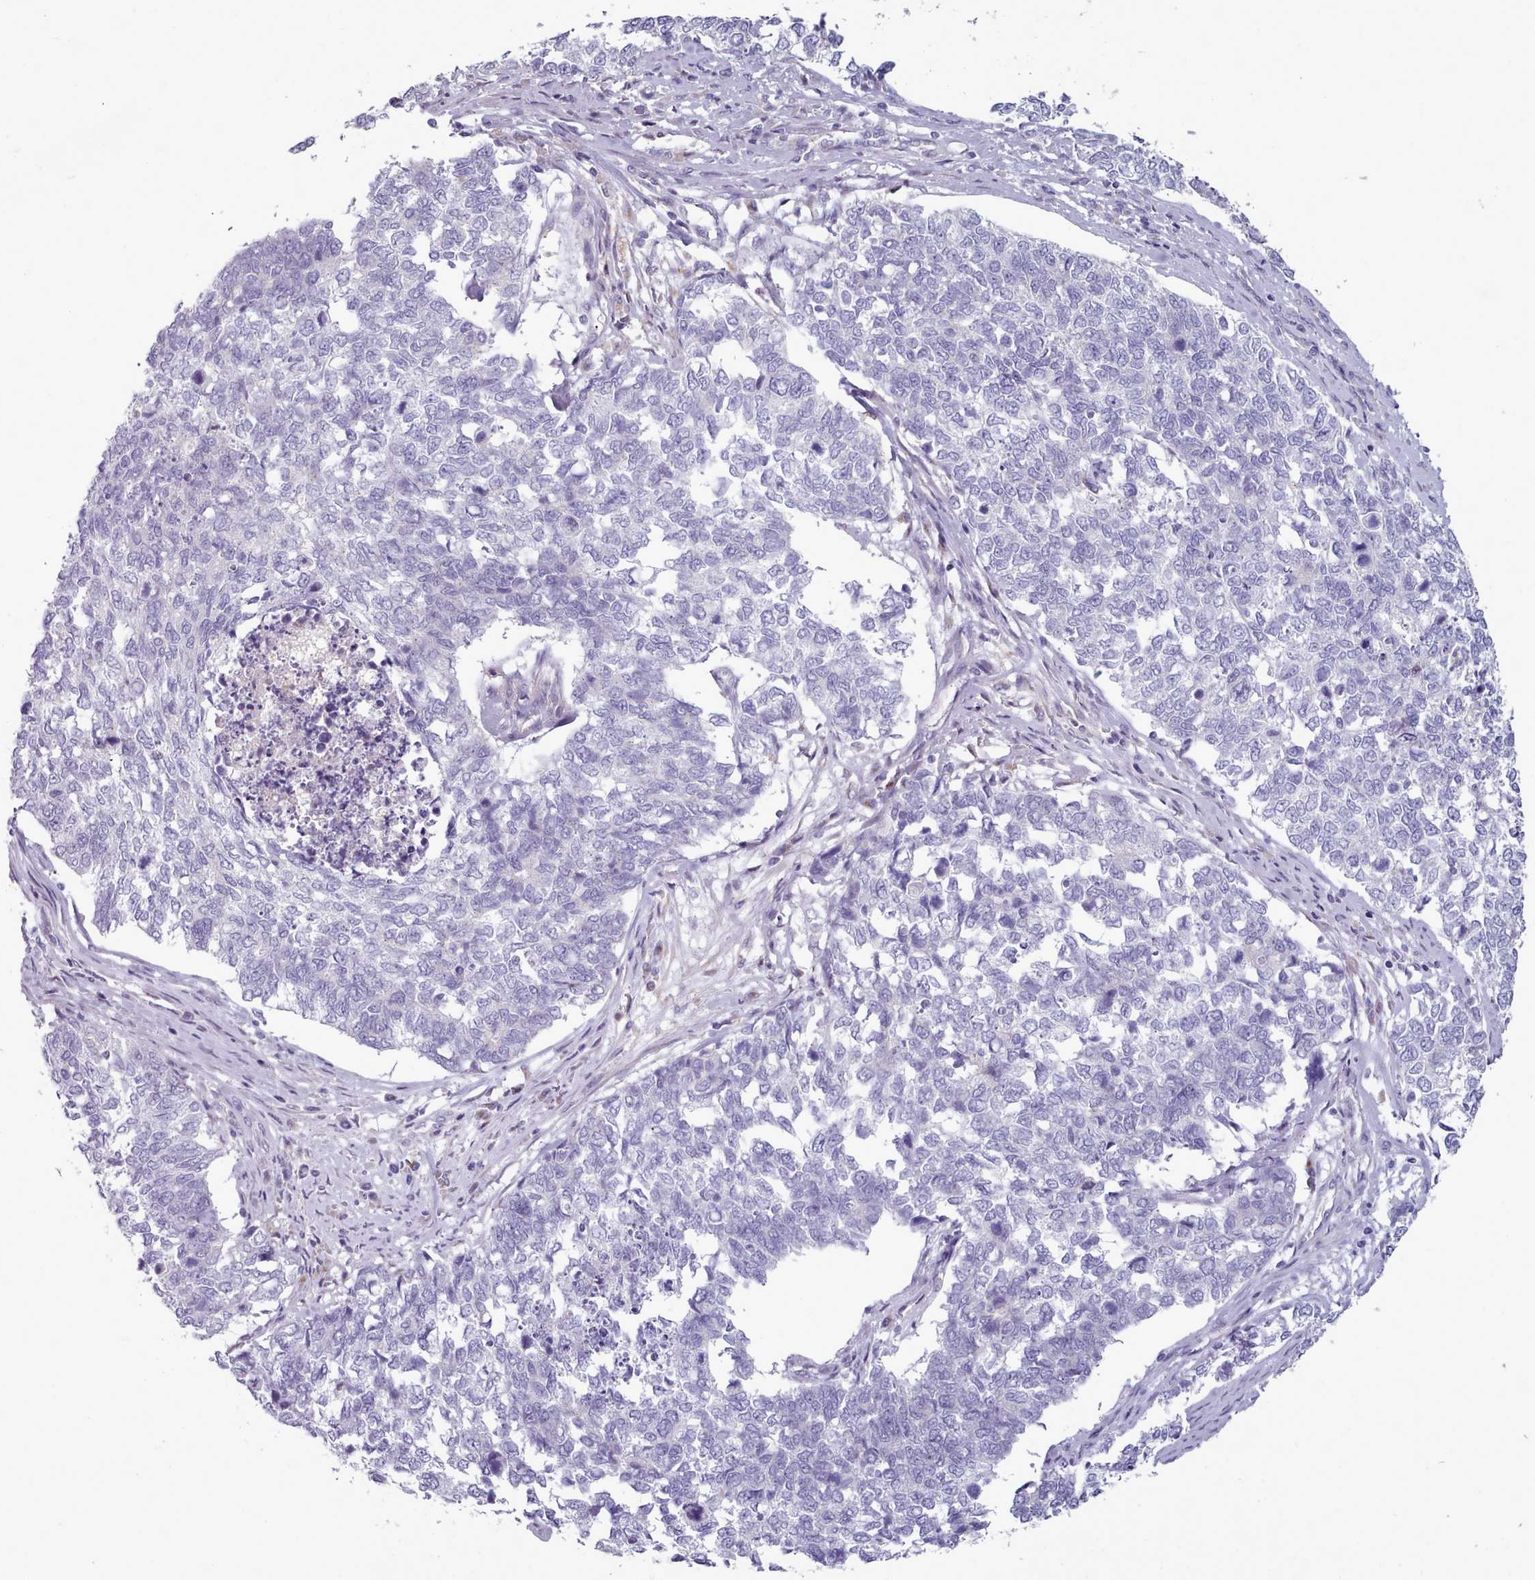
{"staining": {"intensity": "negative", "quantity": "none", "location": "none"}, "tissue": "cervical cancer", "cell_type": "Tumor cells", "image_type": "cancer", "snomed": [{"axis": "morphology", "description": "Squamous cell carcinoma, NOS"}, {"axis": "topography", "description": "Cervix"}], "caption": "Human squamous cell carcinoma (cervical) stained for a protein using immunohistochemistry demonstrates no positivity in tumor cells.", "gene": "MYRFL", "patient": {"sex": "female", "age": 63}}